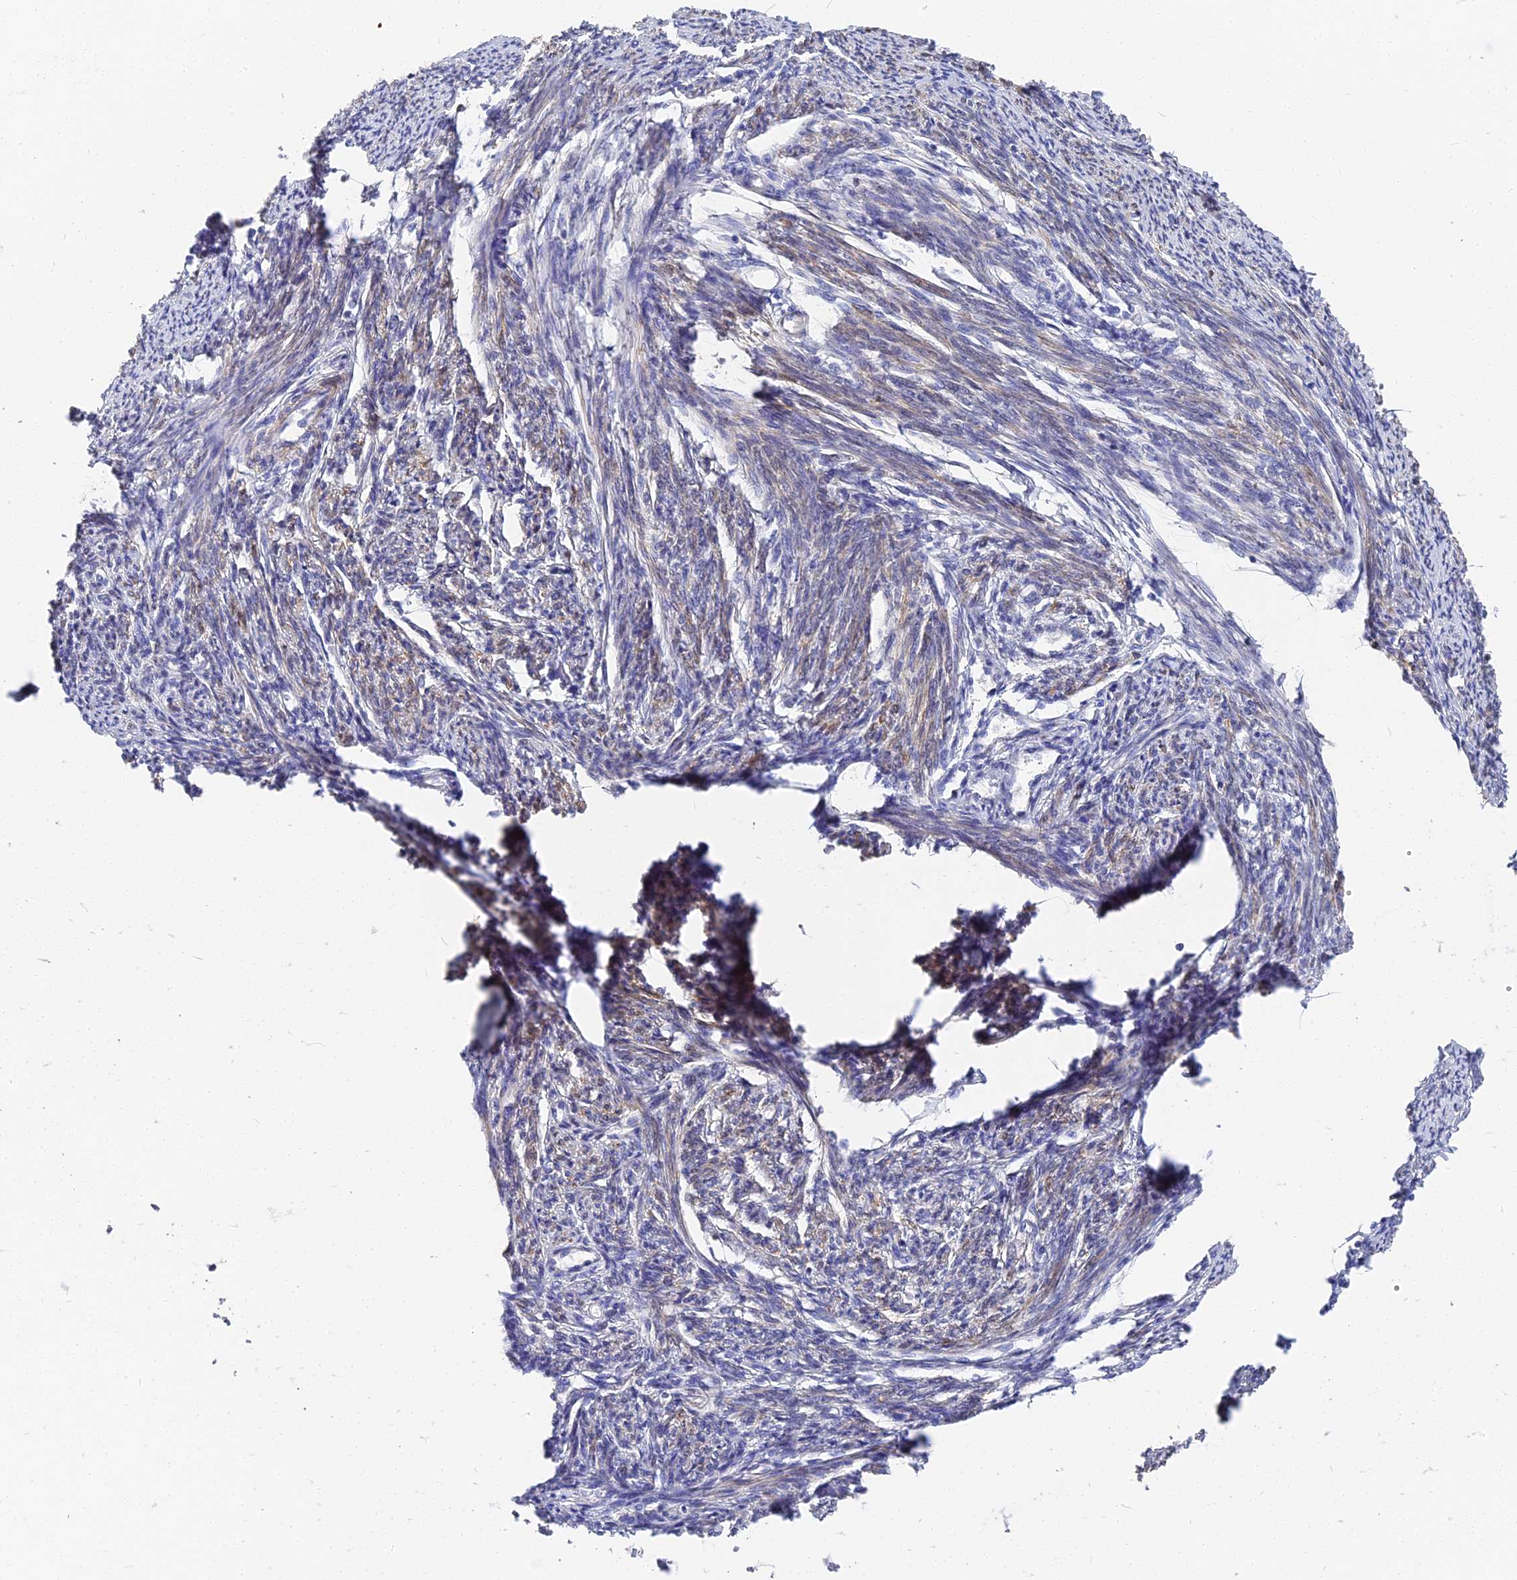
{"staining": {"intensity": "moderate", "quantity": "25%-75%", "location": "cytoplasmic/membranous"}, "tissue": "smooth muscle", "cell_type": "Smooth muscle cells", "image_type": "normal", "snomed": [{"axis": "morphology", "description": "Normal tissue, NOS"}, {"axis": "topography", "description": "Smooth muscle"}, {"axis": "topography", "description": "Uterus"}], "caption": "Normal smooth muscle displays moderate cytoplasmic/membranous positivity in approximately 25%-75% of smooth muscle cells, visualized by immunohistochemistry. The staining was performed using DAB (3,3'-diaminobenzidine), with brown indicating positive protein expression. Nuclei are stained blue with hematoxylin.", "gene": "CCDC113", "patient": {"sex": "female", "age": 59}}